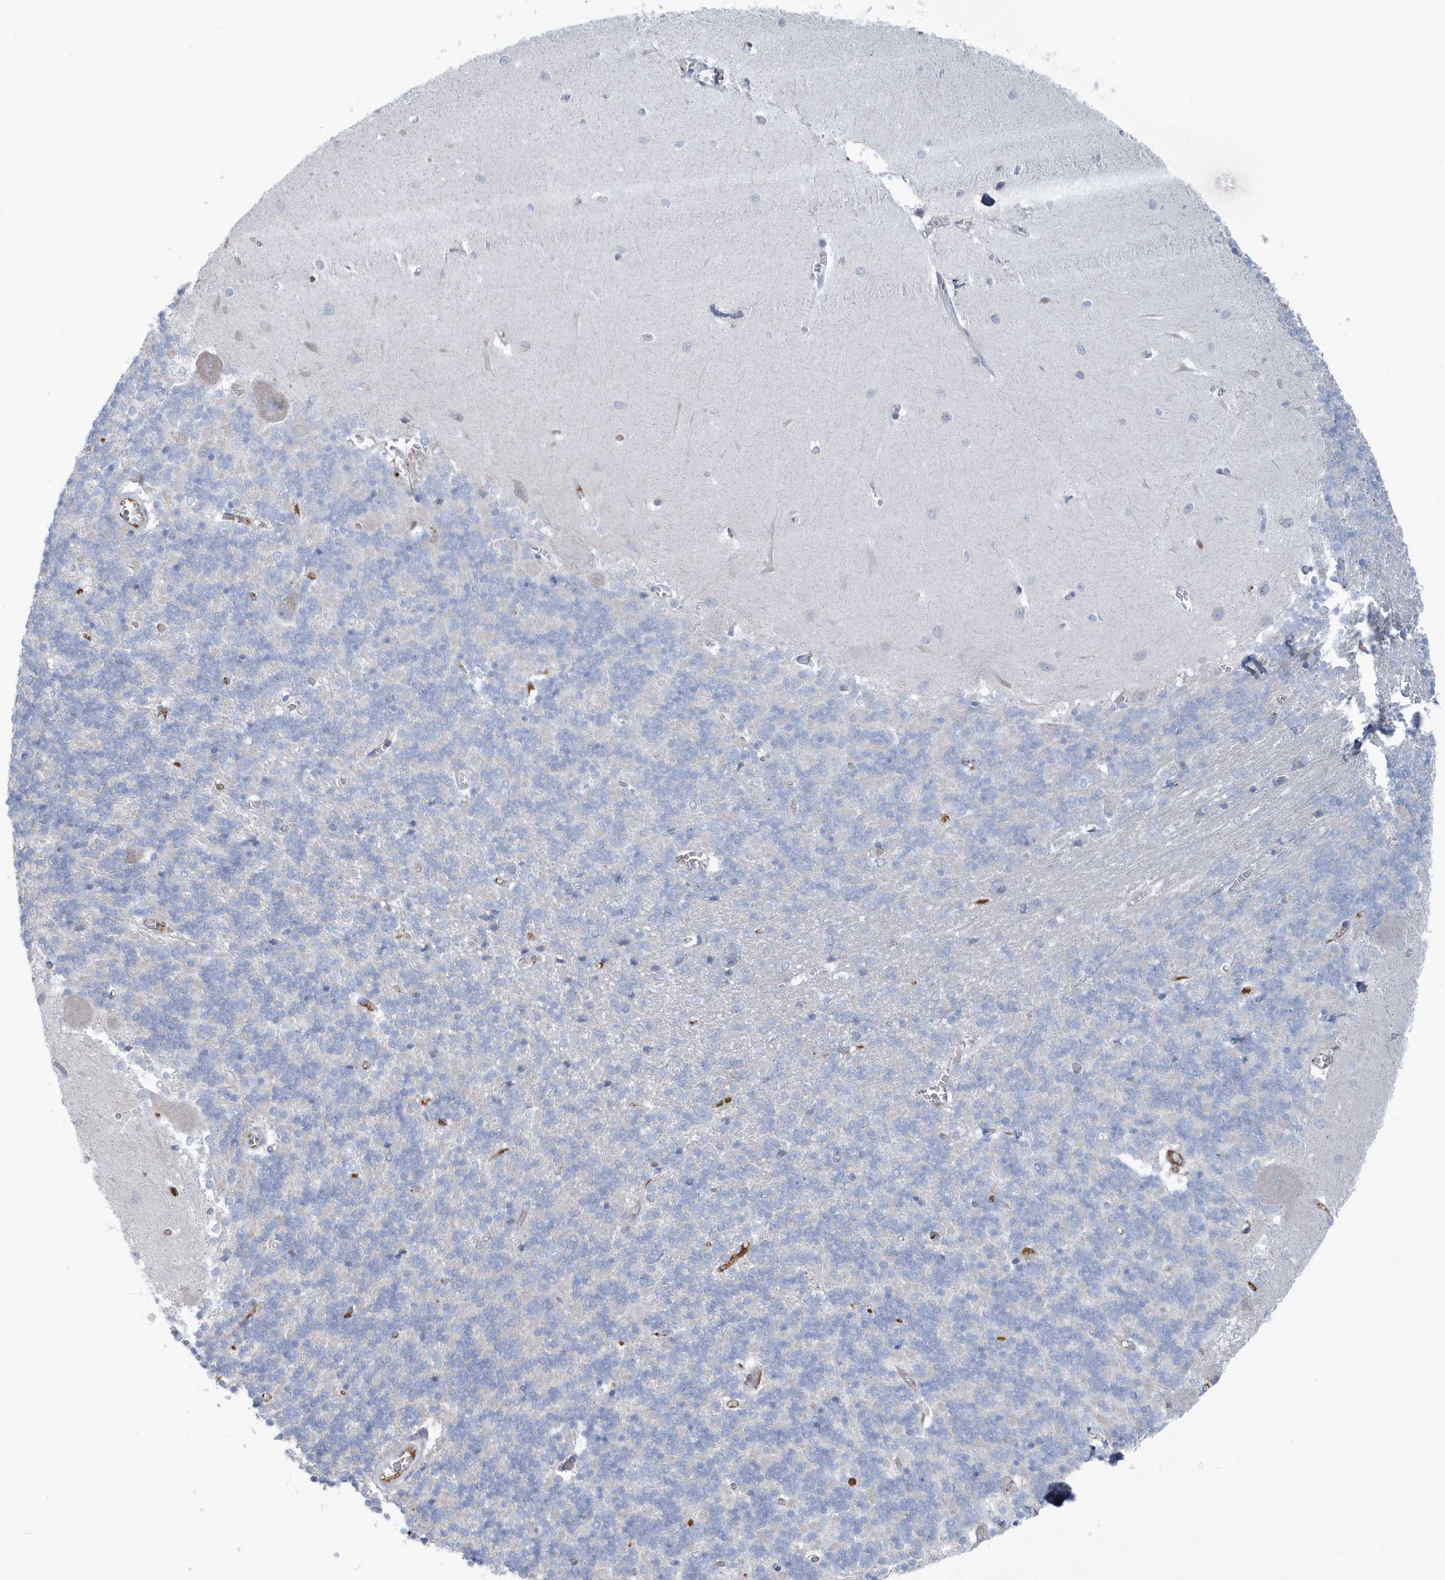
{"staining": {"intensity": "negative", "quantity": "none", "location": "none"}, "tissue": "cerebellum", "cell_type": "Cells in granular layer", "image_type": "normal", "snomed": [{"axis": "morphology", "description": "Normal tissue, NOS"}, {"axis": "topography", "description": "Cerebellum"}], "caption": "Immunohistochemistry (IHC) histopathology image of unremarkable cerebellum: cerebellum stained with DAB shows no significant protein expression in cells in granular layer. The staining is performed using DAB brown chromogen with nuclei counter-stained in using hematoxylin.", "gene": "SPATA18", "patient": {"sex": "male", "age": 37}}